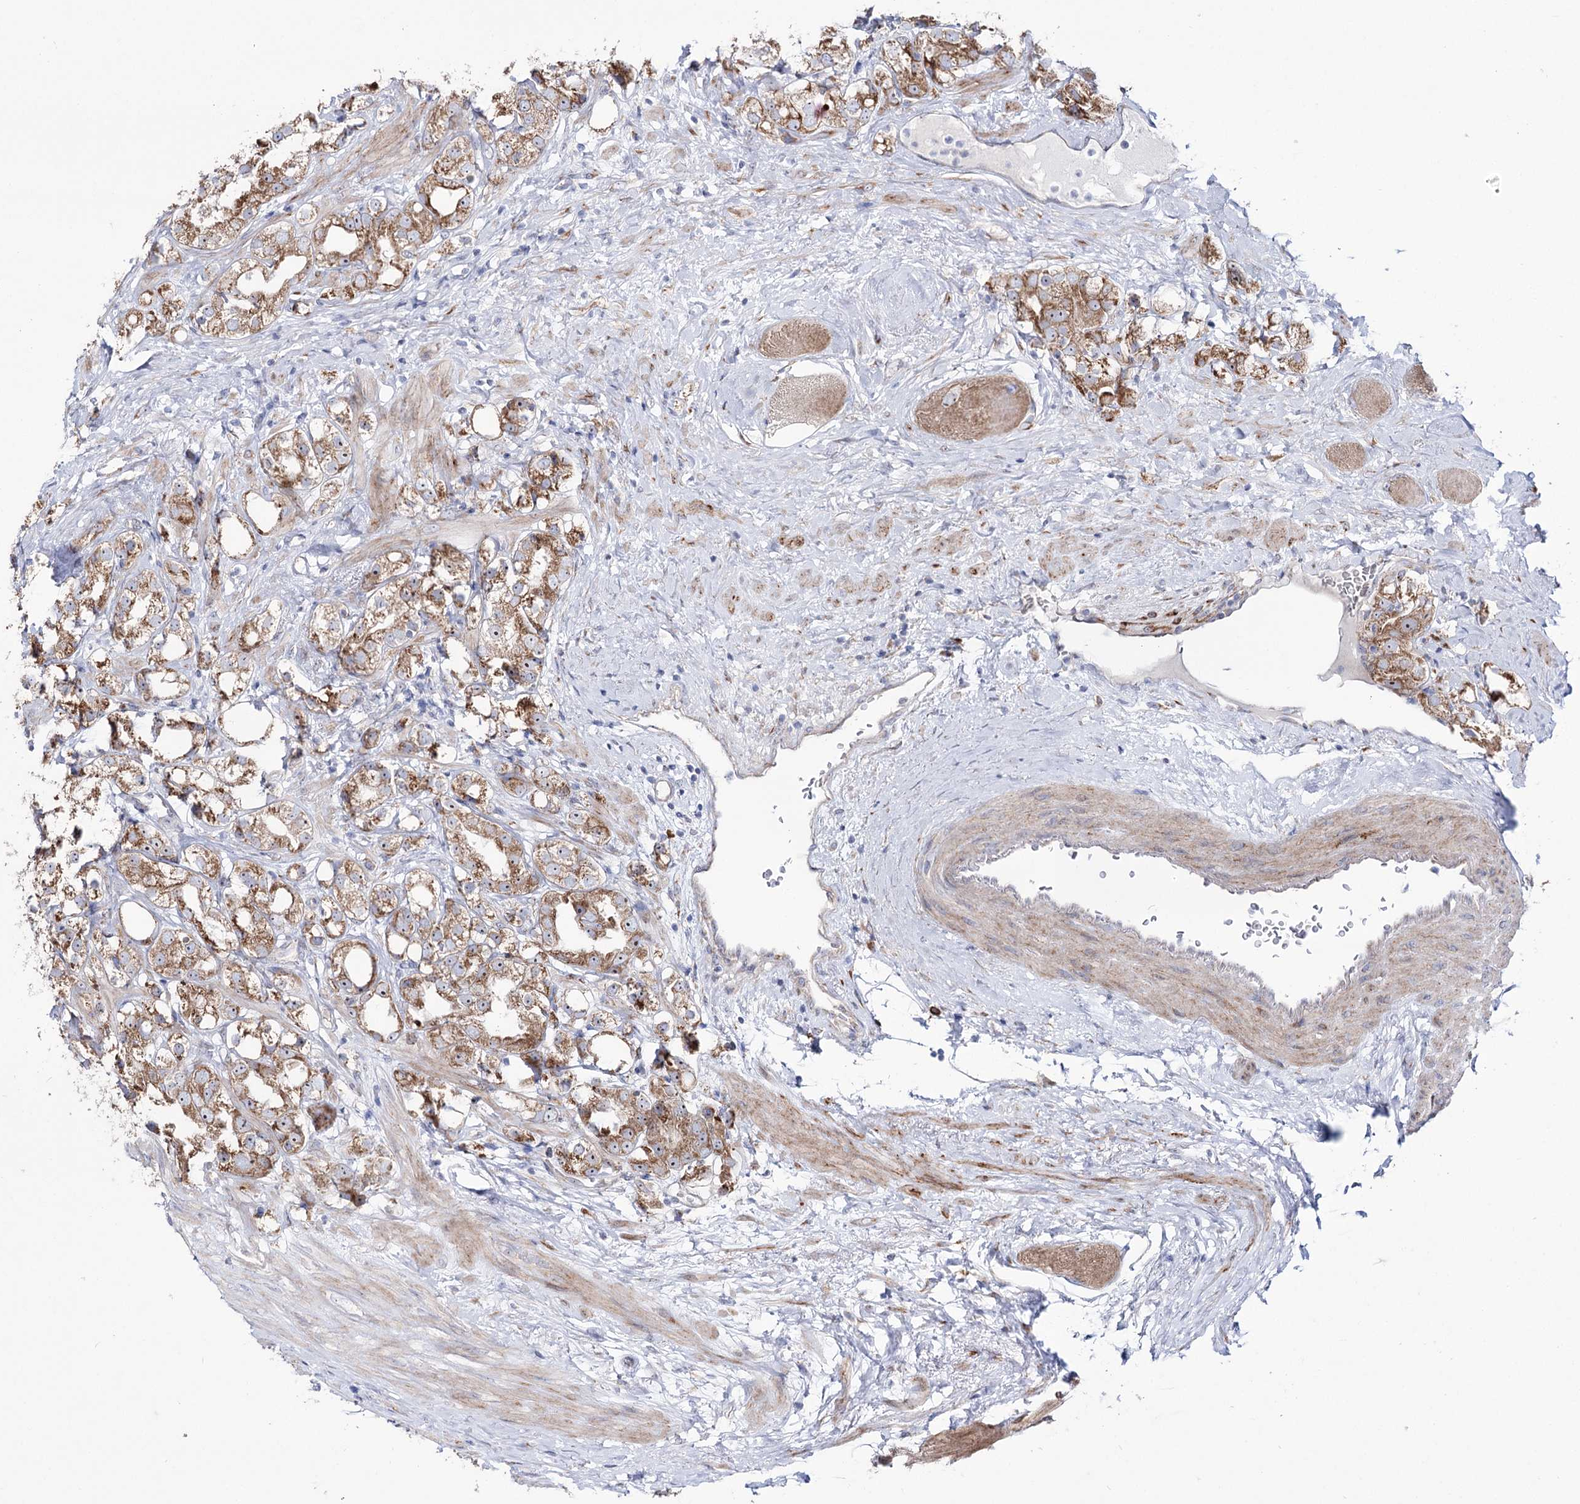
{"staining": {"intensity": "moderate", "quantity": ">75%", "location": "cytoplasmic/membranous"}, "tissue": "prostate cancer", "cell_type": "Tumor cells", "image_type": "cancer", "snomed": [{"axis": "morphology", "description": "Adenocarcinoma, NOS"}, {"axis": "topography", "description": "Prostate"}], "caption": "Prostate cancer stained with a brown dye exhibits moderate cytoplasmic/membranous positive staining in approximately >75% of tumor cells.", "gene": "METTL5", "patient": {"sex": "male", "age": 79}}